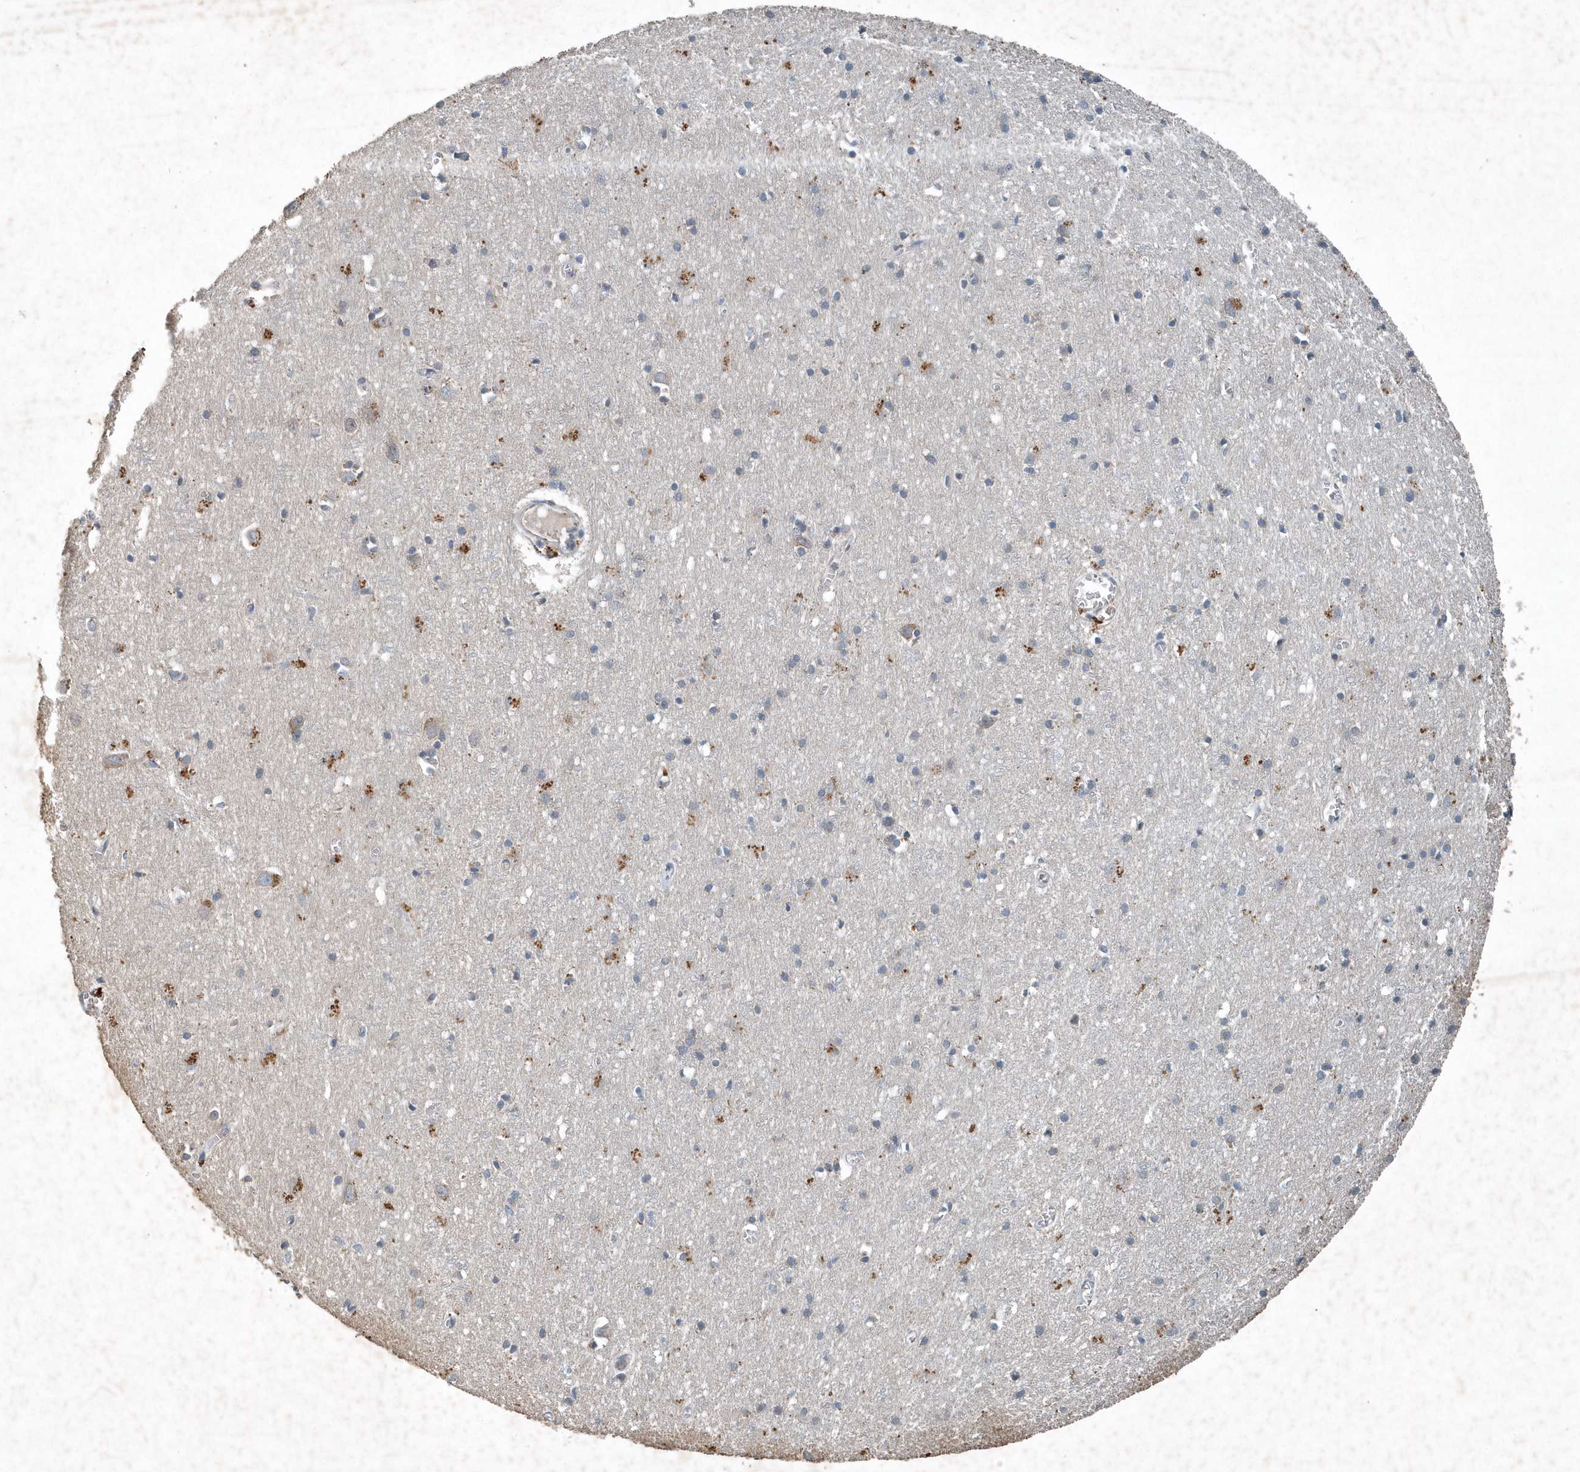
{"staining": {"intensity": "weak", "quantity": "25%-75%", "location": "cytoplasmic/membranous"}, "tissue": "cerebral cortex", "cell_type": "Endothelial cells", "image_type": "normal", "snomed": [{"axis": "morphology", "description": "Normal tissue, NOS"}, {"axis": "topography", "description": "Cerebral cortex"}], "caption": "The histopathology image shows staining of benign cerebral cortex, revealing weak cytoplasmic/membranous protein expression (brown color) within endothelial cells. (Stains: DAB in brown, nuclei in blue, Microscopy: brightfield microscopy at high magnification).", "gene": "SCFD2", "patient": {"sex": "female", "age": 64}}